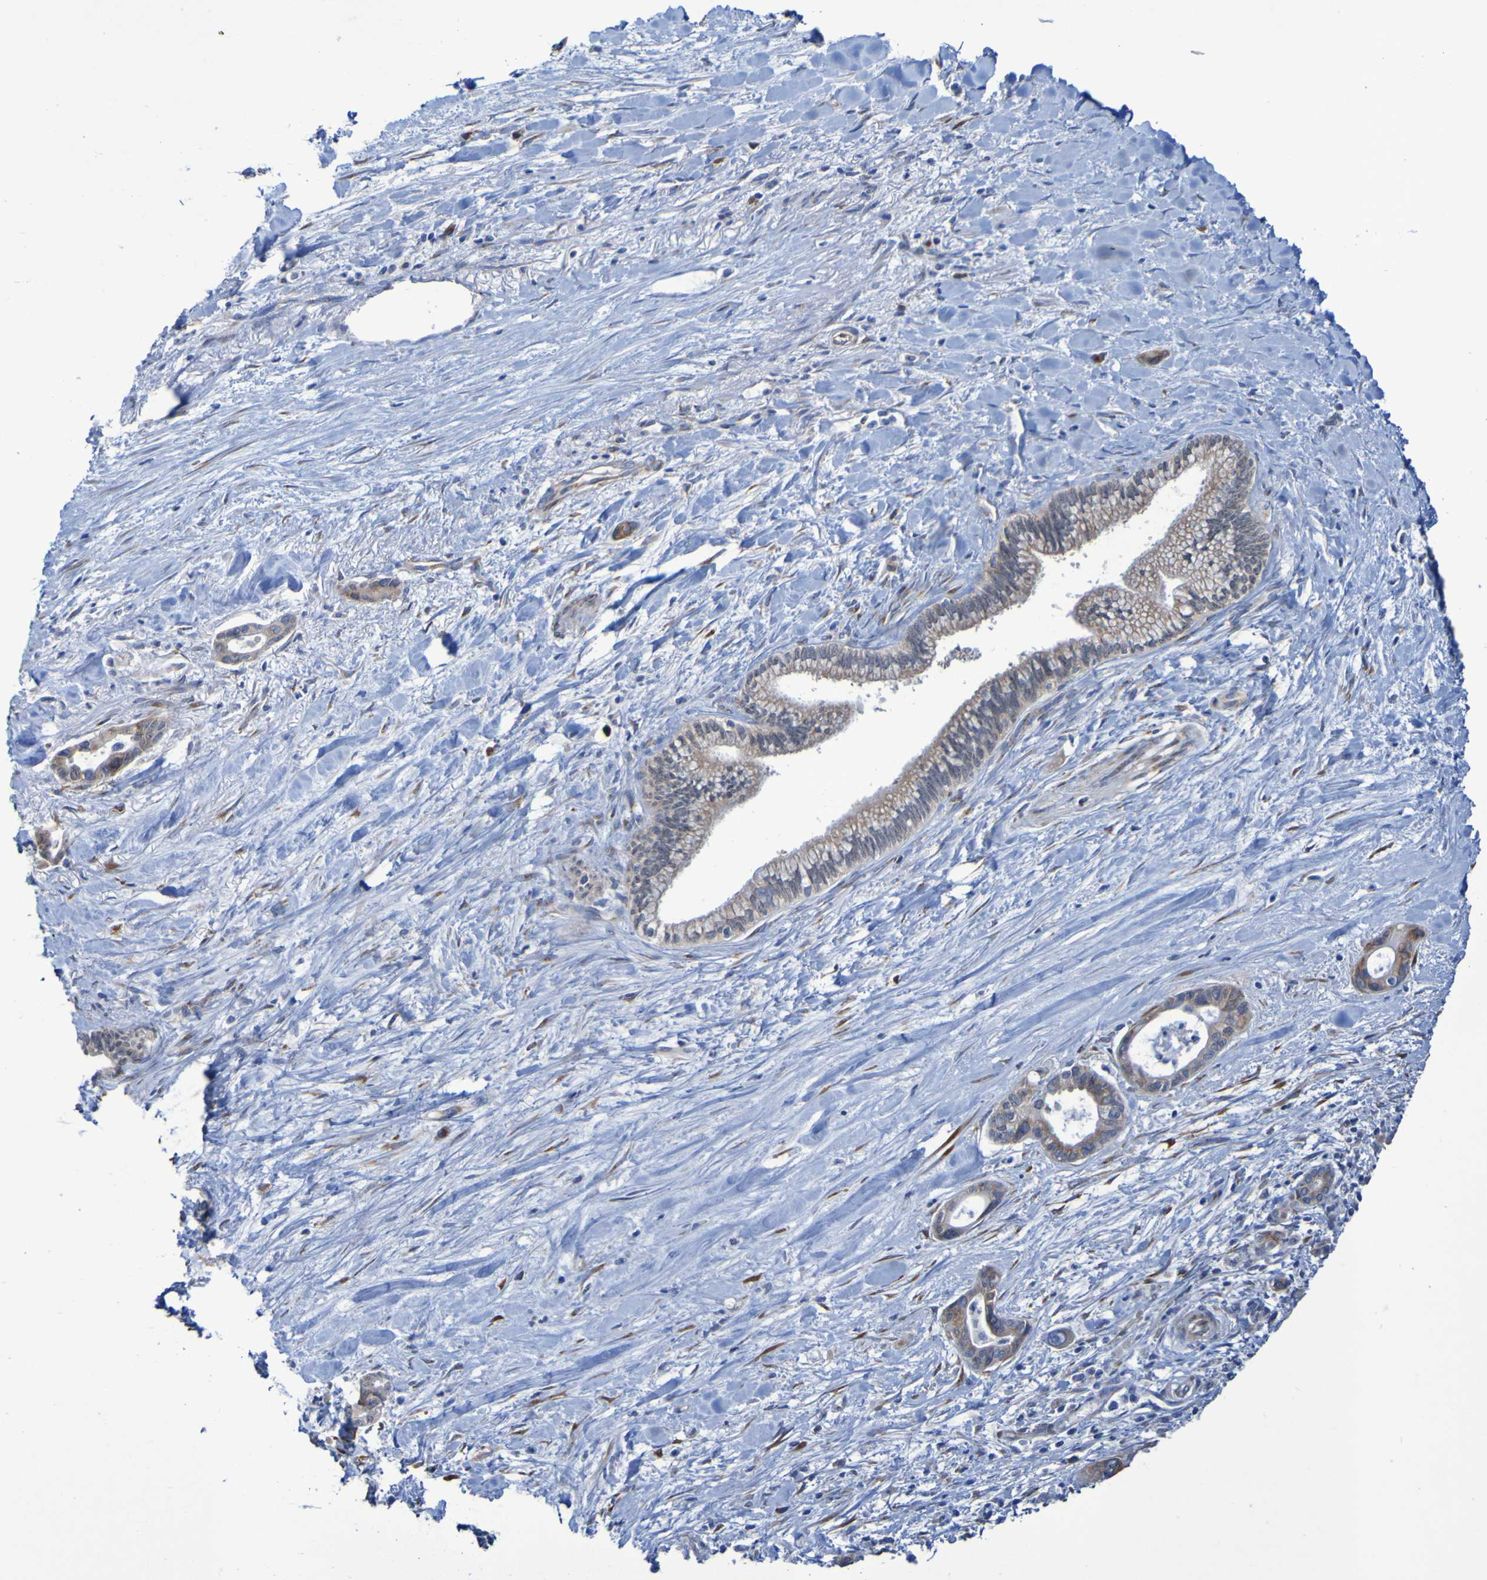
{"staining": {"intensity": "weak", "quantity": ">75%", "location": "cytoplasmic/membranous"}, "tissue": "pancreatic cancer", "cell_type": "Tumor cells", "image_type": "cancer", "snomed": [{"axis": "morphology", "description": "Adenocarcinoma, NOS"}, {"axis": "topography", "description": "Pancreas"}], "caption": "A brown stain shows weak cytoplasmic/membranous staining of a protein in human pancreatic cancer (adenocarcinoma) tumor cells.", "gene": "FKBP3", "patient": {"sex": "male", "age": 70}}